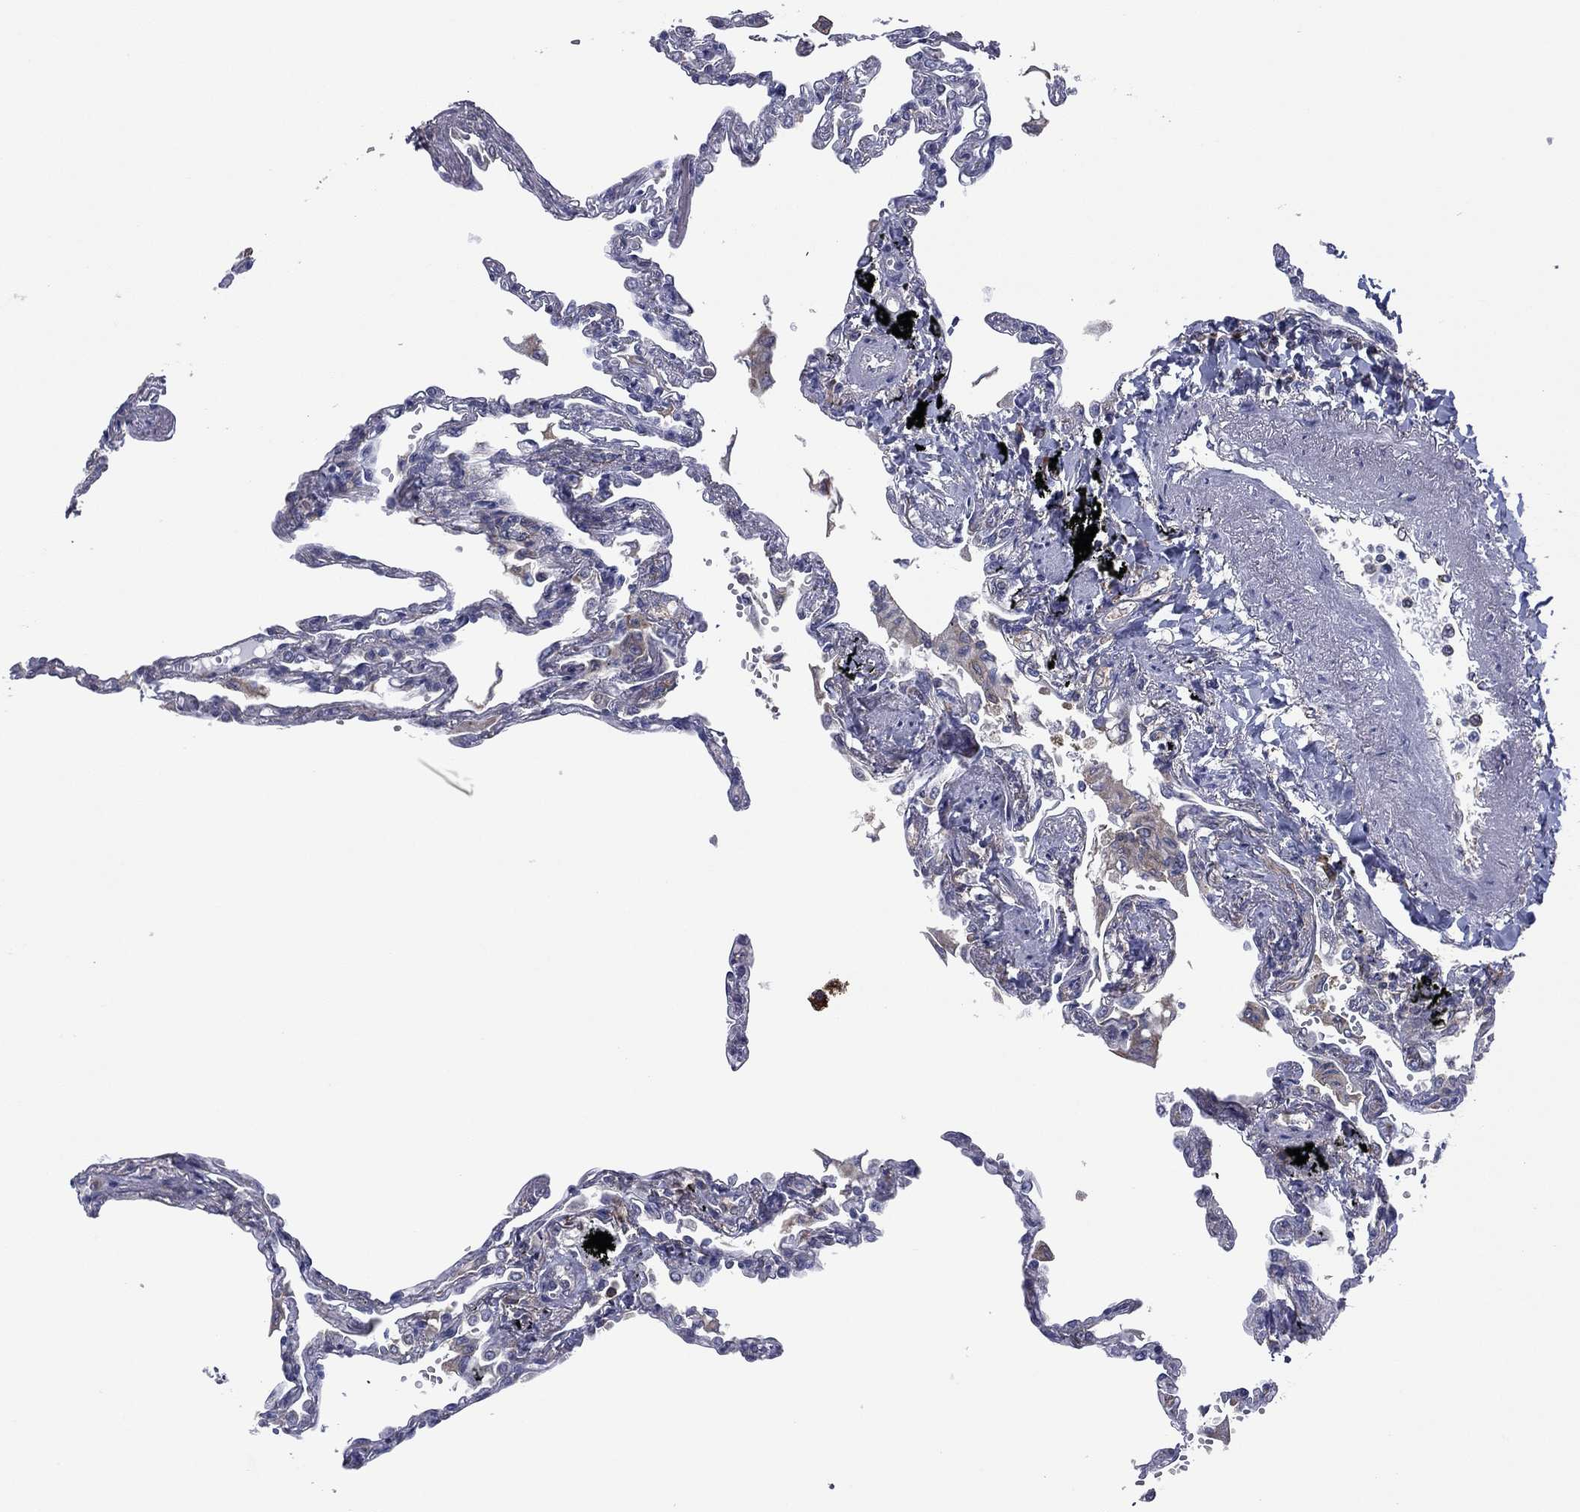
{"staining": {"intensity": "negative", "quantity": "none", "location": "none"}, "tissue": "lung", "cell_type": "Alveolar cells", "image_type": "normal", "snomed": [{"axis": "morphology", "description": "Normal tissue, NOS"}, {"axis": "topography", "description": "Lung"}], "caption": "Alveolar cells show no significant expression in unremarkable lung.", "gene": "FARSA", "patient": {"sex": "male", "age": 78}}